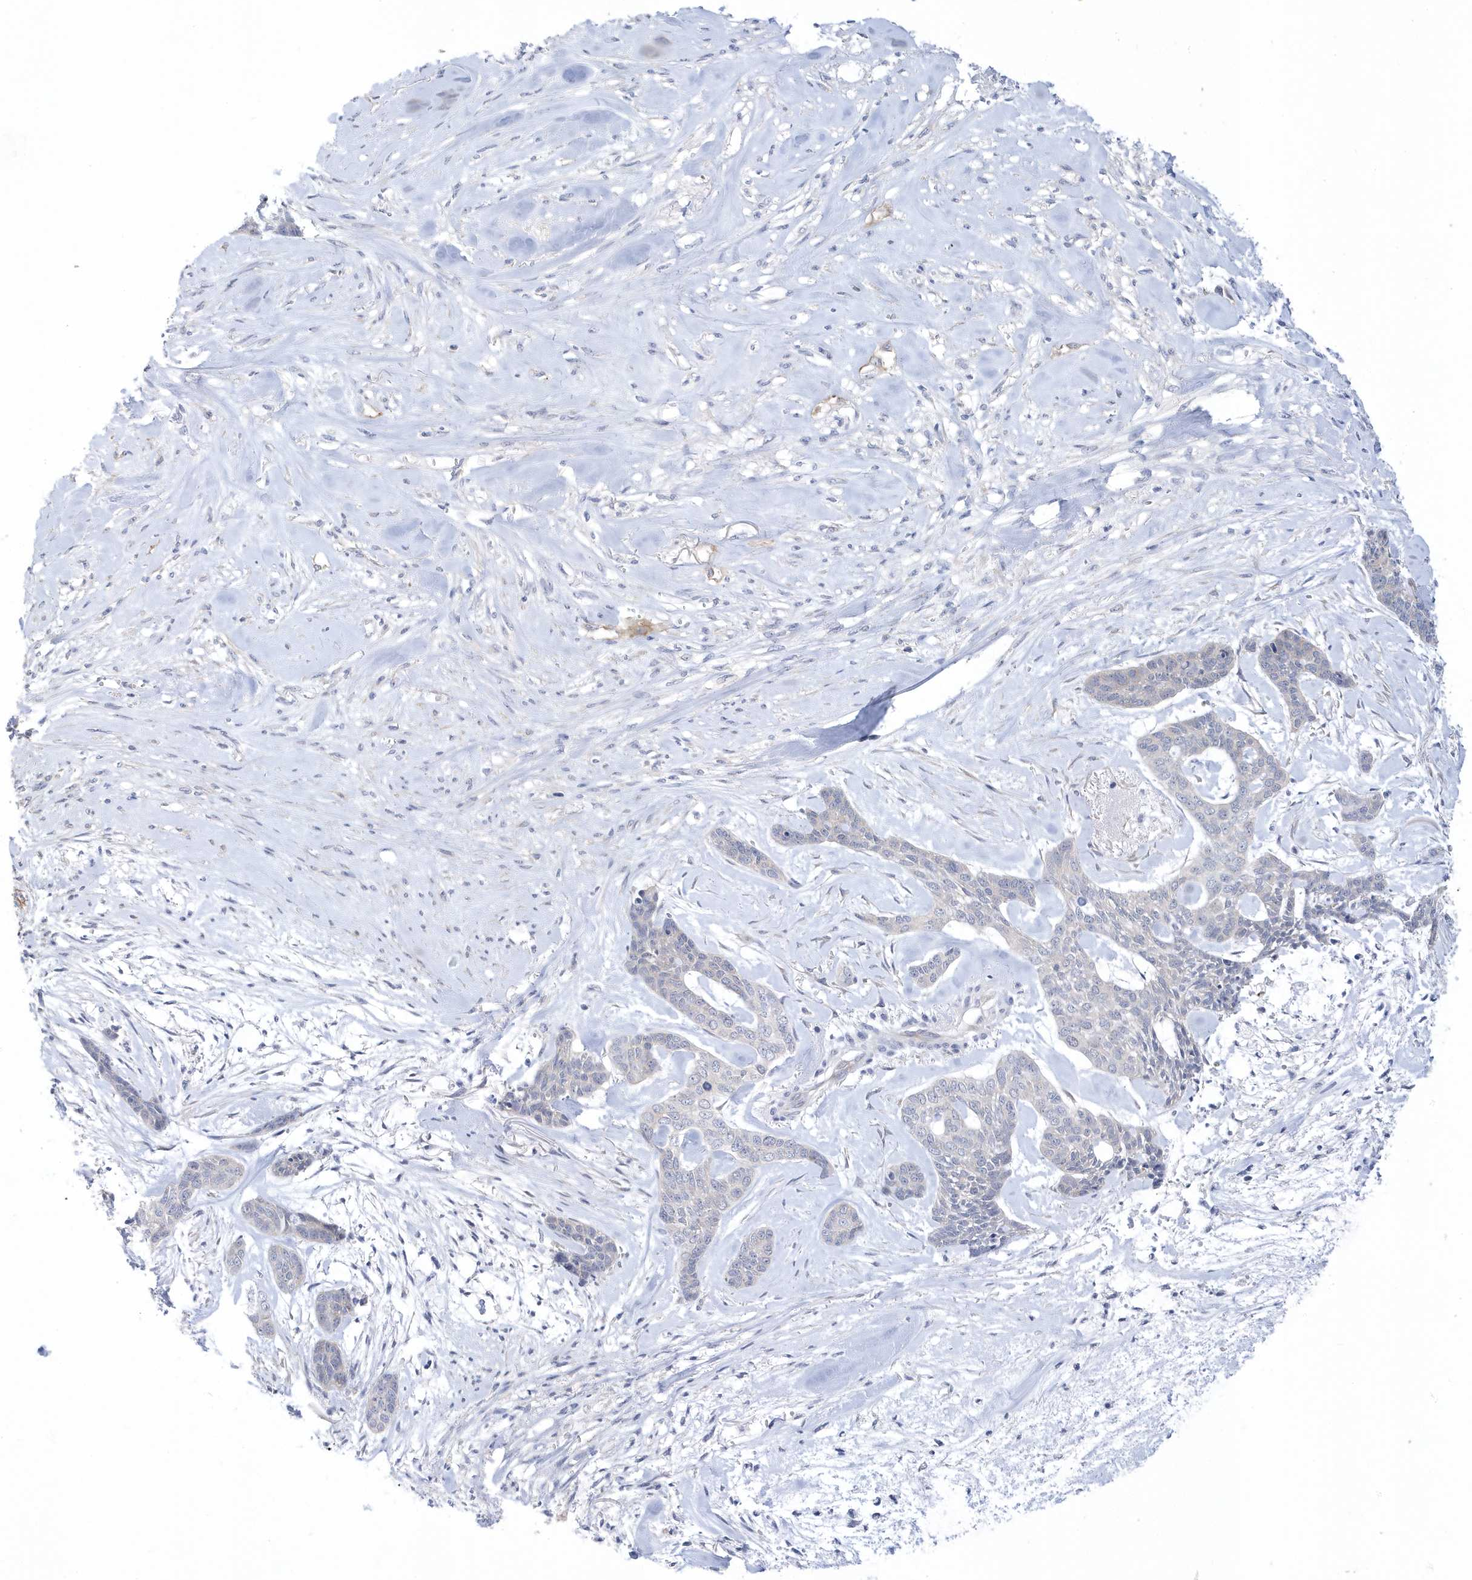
{"staining": {"intensity": "negative", "quantity": "none", "location": "none"}, "tissue": "skin cancer", "cell_type": "Tumor cells", "image_type": "cancer", "snomed": [{"axis": "morphology", "description": "Basal cell carcinoma"}, {"axis": "topography", "description": "Skin"}], "caption": "DAB (3,3'-diaminobenzidine) immunohistochemical staining of skin basal cell carcinoma demonstrates no significant staining in tumor cells.", "gene": "ANAPC1", "patient": {"sex": "female", "age": 64}}